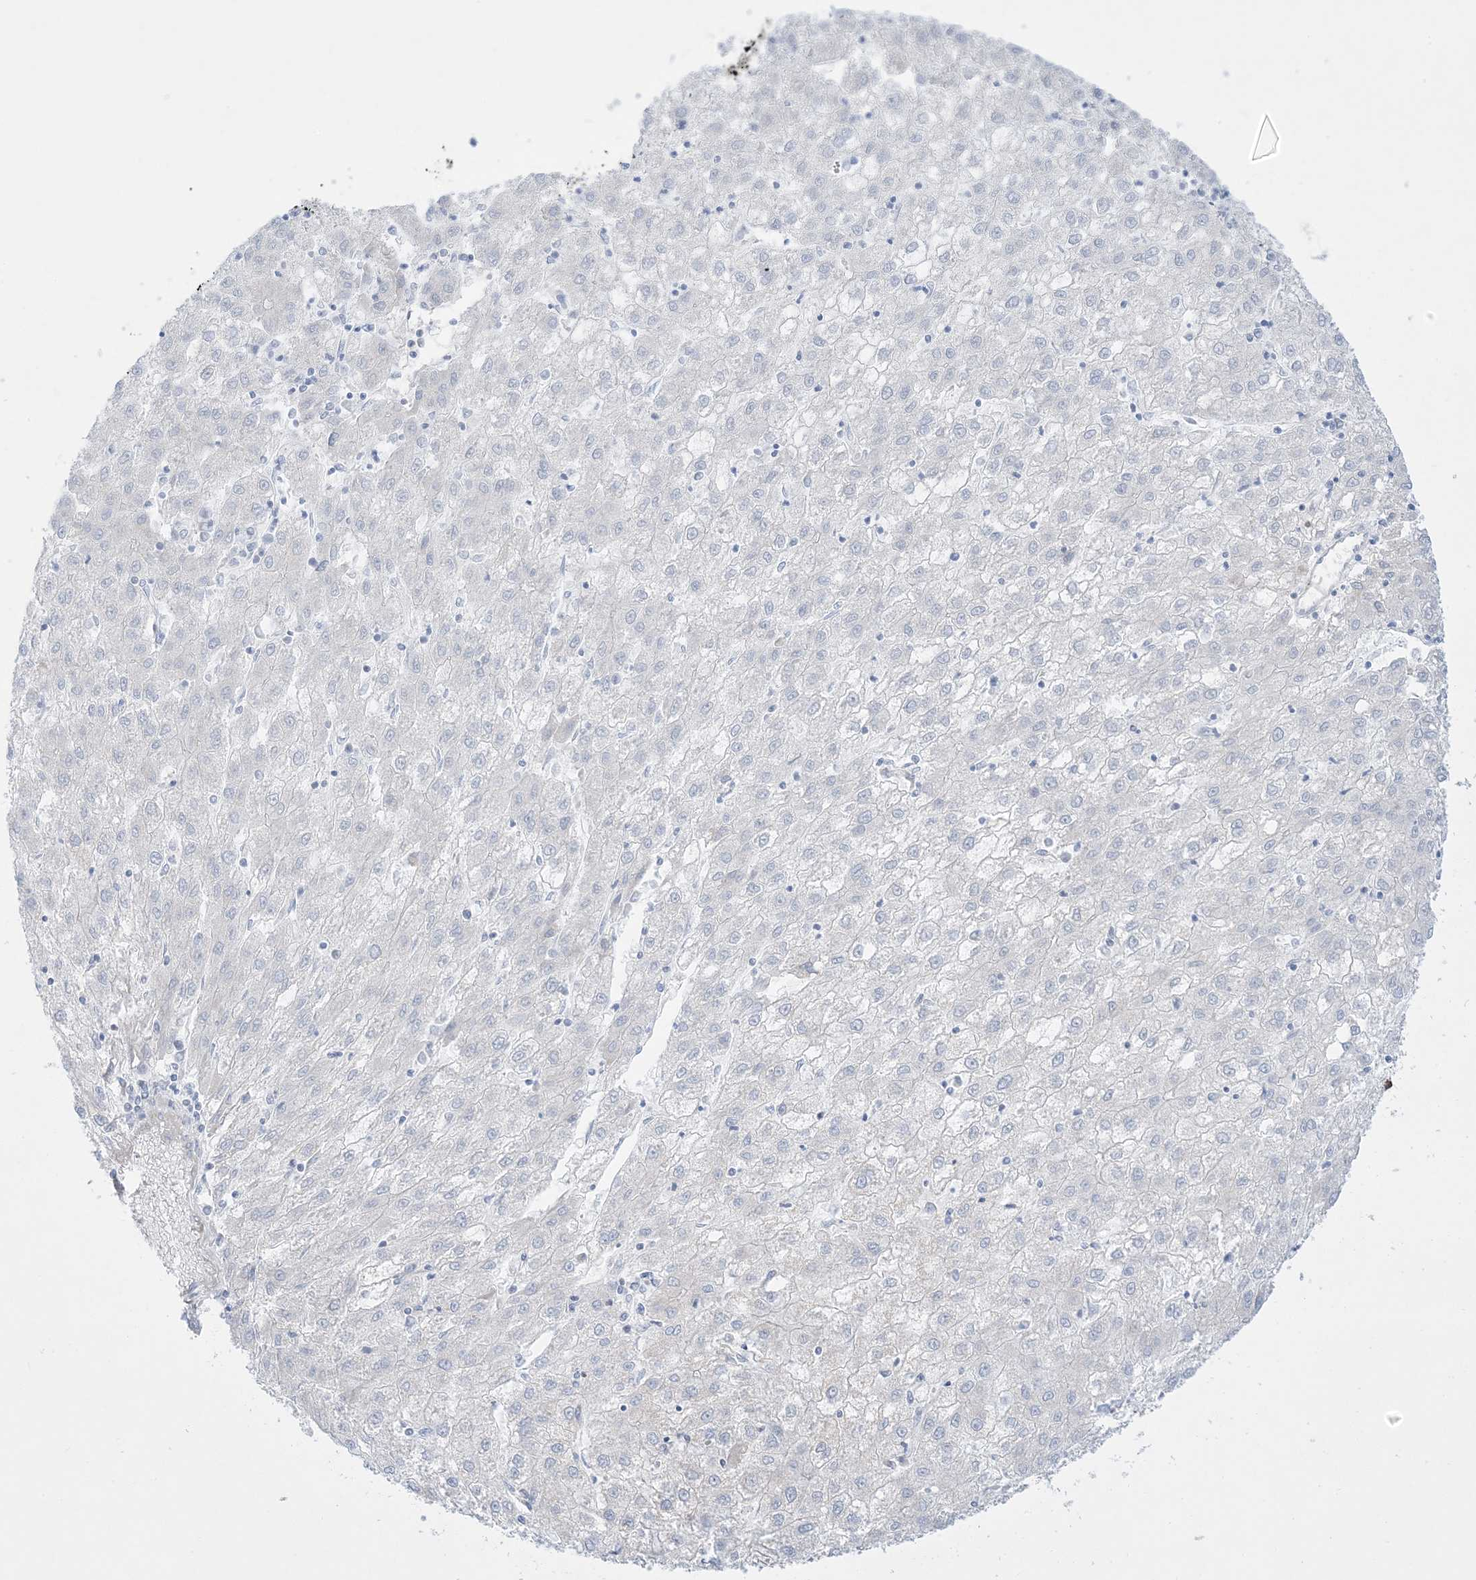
{"staining": {"intensity": "negative", "quantity": "none", "location": "none"}, "tissue": "liver cancer", "cell_type": "Tumor cells", "image_type": "cancer", "snomed": [{"axis": "morphology", "description": "Carcinoma, Hepatocellular, NOS"}, {"axis": "topography", "description": "Liver"}], "caption": "A micrograph of human liver cancer is negative for staining in tumor cells.", "gene": "MRPS36", "patient": {"sex": "male", "age": 72}}